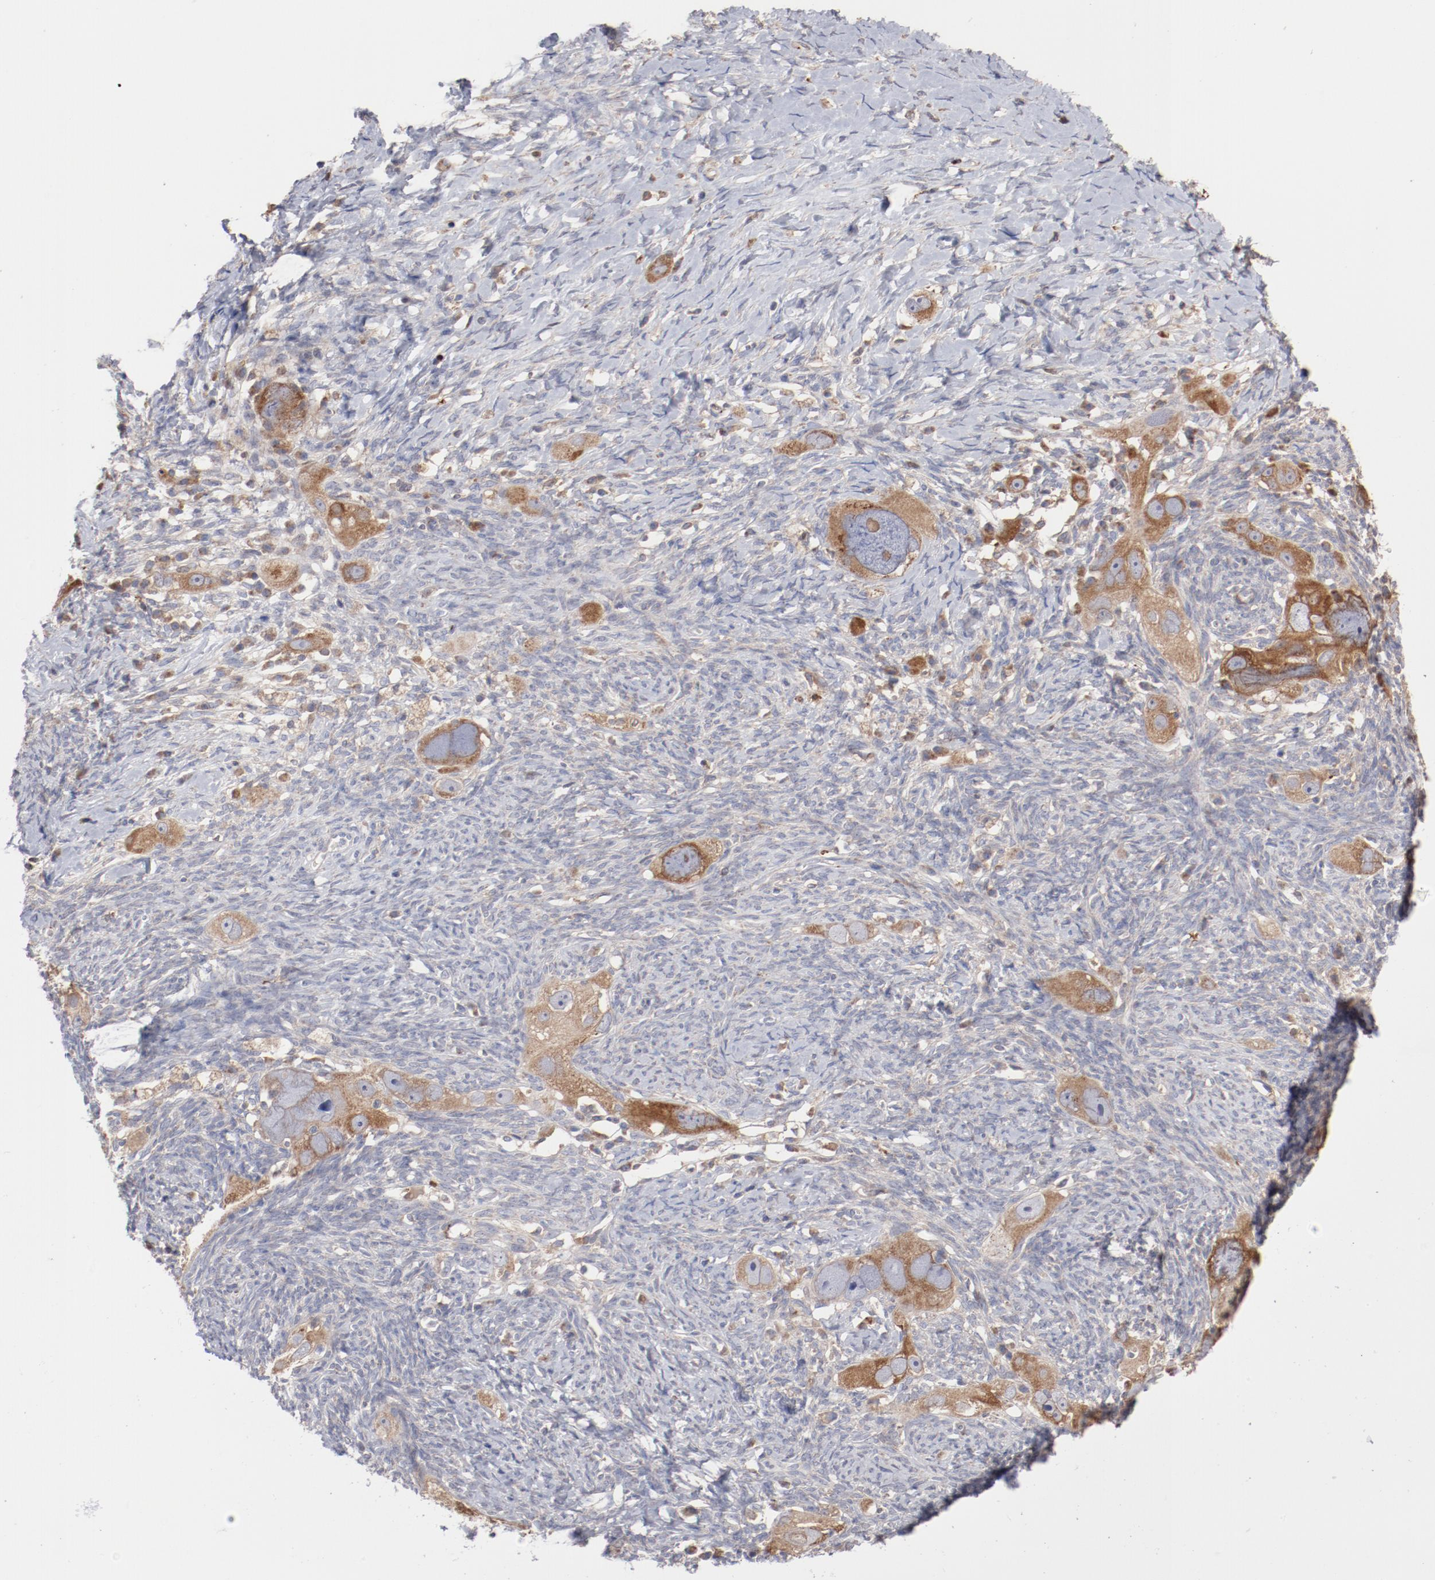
{"staining": {"intensity": "moderate", "quantity": ">75%", "location": "cytoplasmic/membranous"}, "tissue": "ovarian cancer", "cell_type": "Tumor cells", "image_type": "cancer", "snomed": [{"axis": "morphology", "description": "Normal tissue, NOS"}, {"axis": "morphology", "description": "Cystadenocarcinoma, serous, NOS"}, {"axis": "topography", "description": "Ovary"}], "caption": "Immunohistochemistry (IHC) image of neoplastic tissue: human ovarian cancer (serous cystadenocarcinoma) stained using immunohistochemistry (IHC) shows medium levels of moderate protein expression localized specifically in the cytoplasmic/membranous of tumor cells, appearing as a cytoplasmic/membranous brown color.", "gene": "PPFIBP2", "patient": {"sex": "female", "age": 62}}